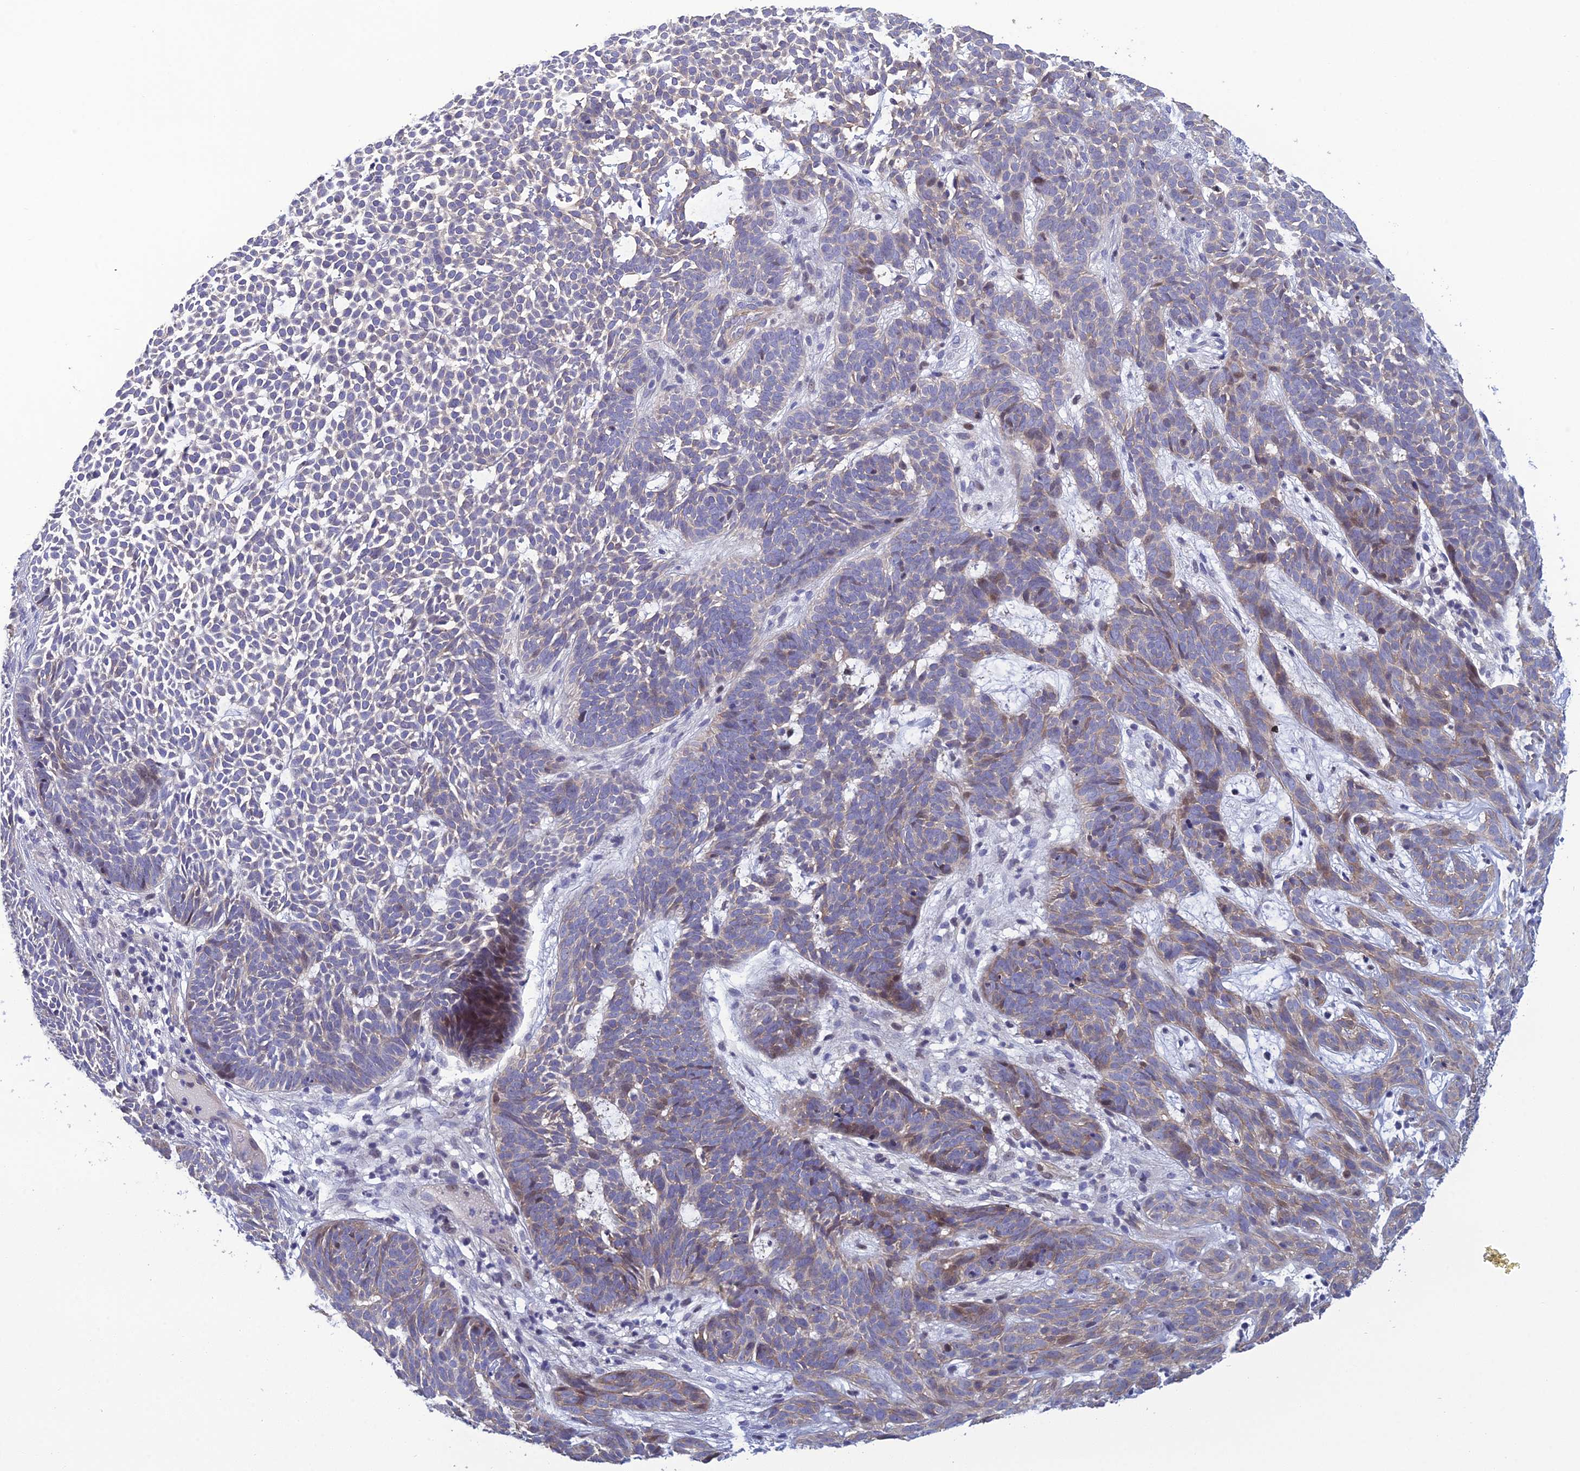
{"staining": {"intensity": "weak", "quantity": "<25%", "location": "cytoplasmic/membranous"}, "tissue": "skin cancer", "cell_type": "Tumor cells", "image_type": "cancer", "snomed": [{"axis": "morphology", "description": "Basal cell carcinoma"}, {"axis": "topography", "description": "Skin"}], "caption": "DAB immunohistochemical staining of human basal cell carcinoma (skin) shows no significant positivity in tumor cells.", "gene": "LZTS2", "patient": {"sex": "female", "age": 78}}